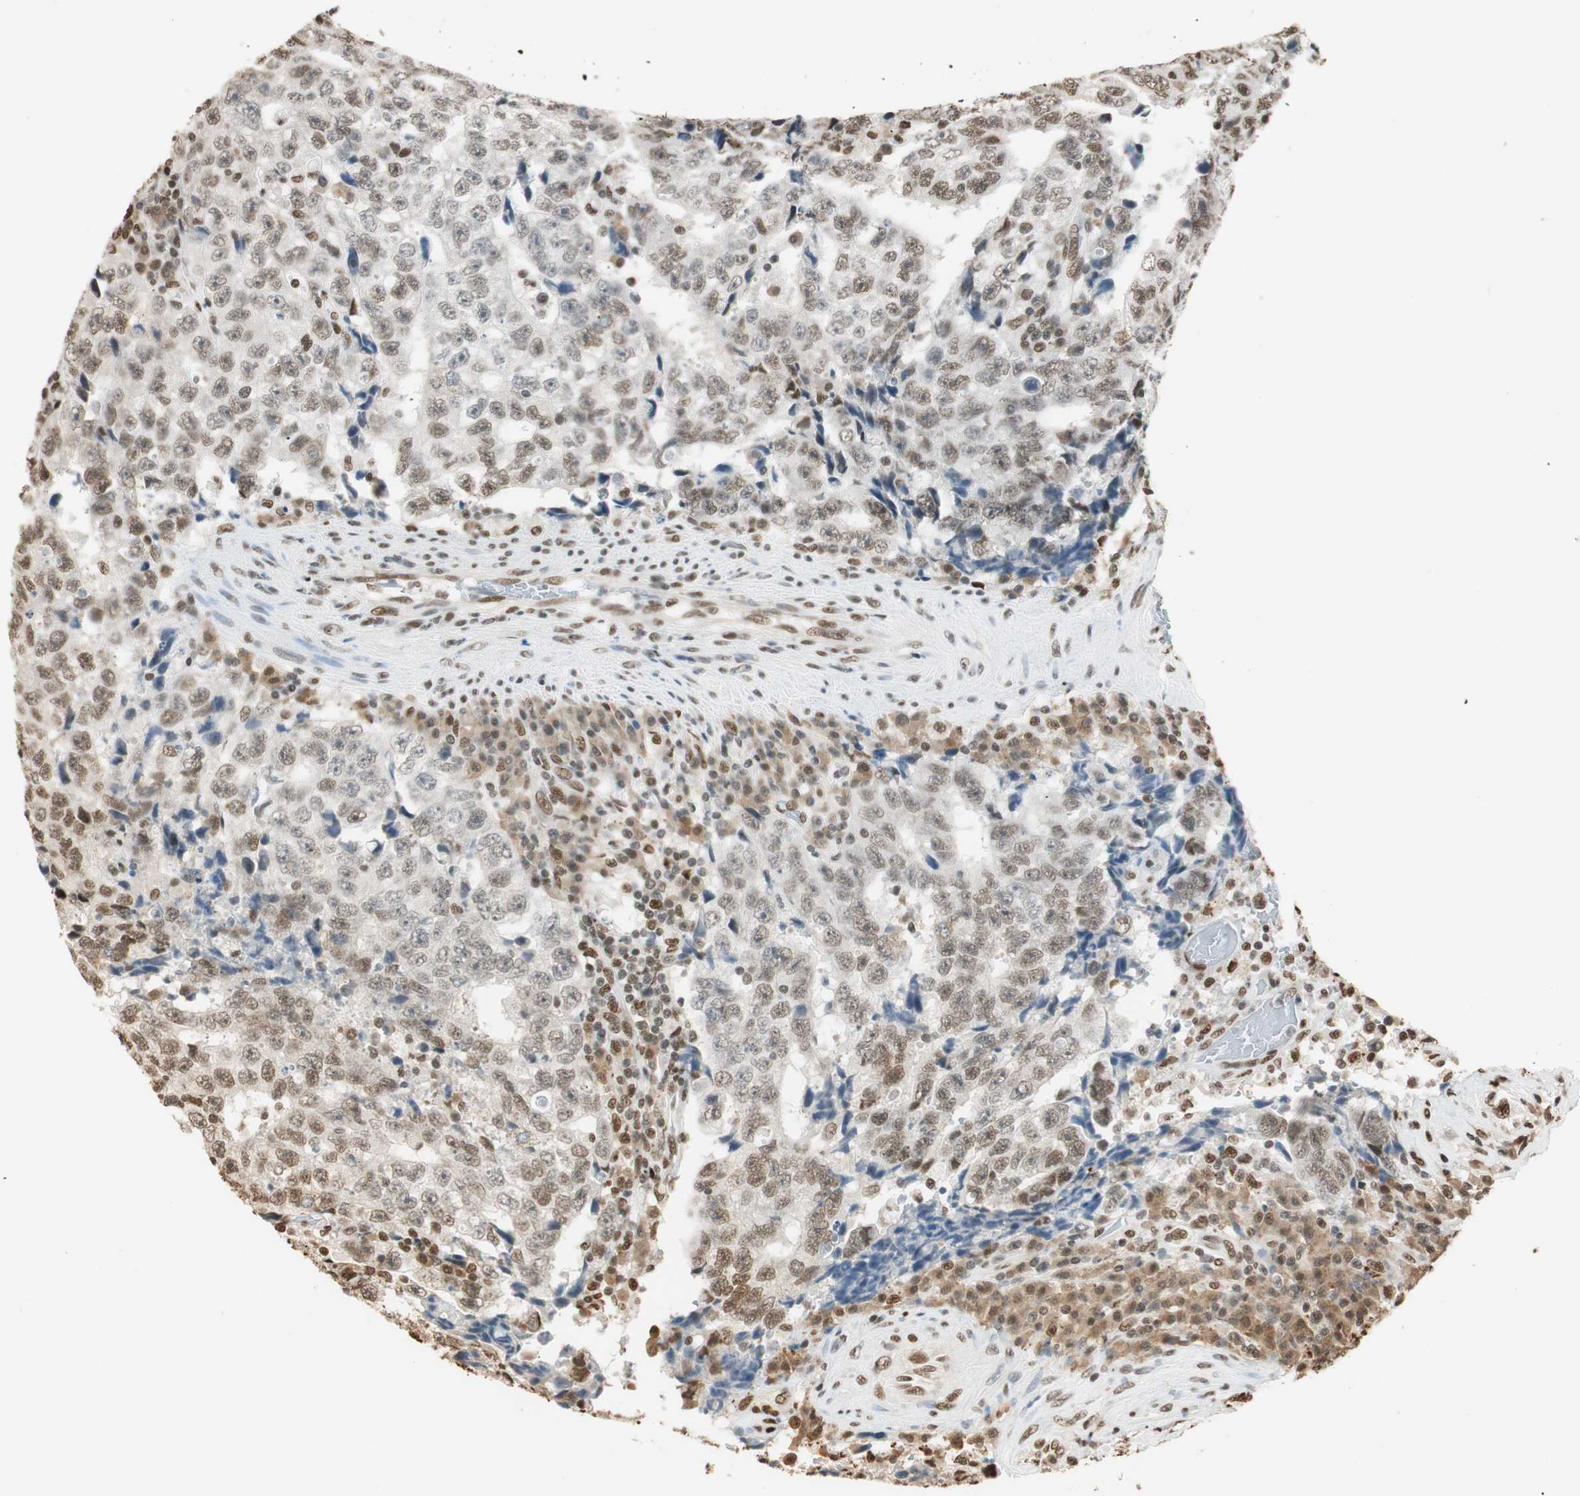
{"staining": {"intensity": "moderate", "quantity": ">75%", "location": "nuclear"}, "tissue": "testis cancer", "cell_type": "Tumor cells", "image_type": "cancer", "snomed": [{"axis": "morphology", "description": "Necrosis, NOS"}, {"axis": "morphology", "description": "Carcinoma, Embryonal, NOS"}, {"axis": "topography", "description": "Testis"}], "caption": "The photomicrograph displays staining of testis cancer (embryonal carcinoma), revealing moderate nuclear protein positivity (brown color) within tumor cells. Nuclei are stained in blue.", "gene": "FANCG", "patient": {"sex": "male", "age": 19}}